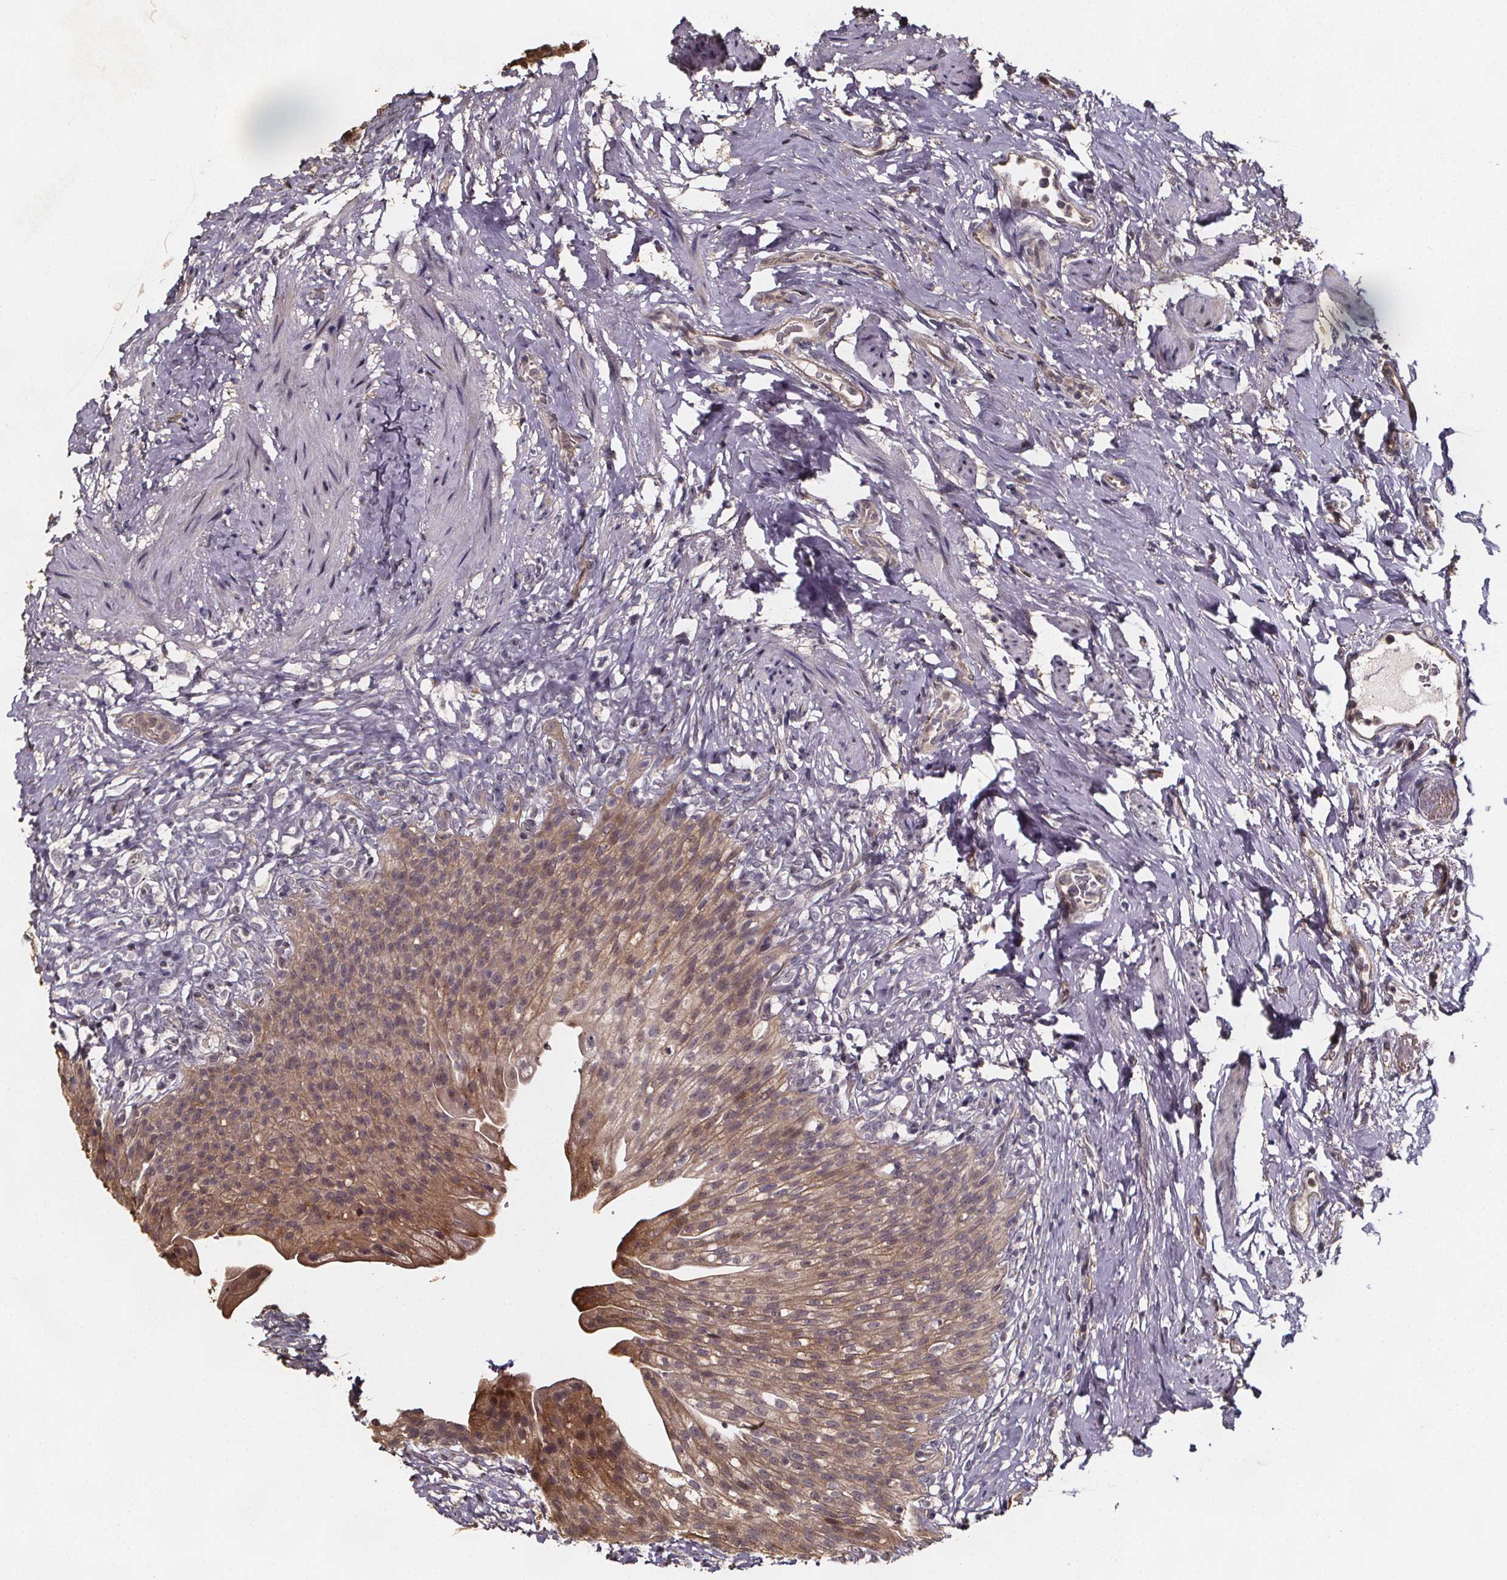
{"staining": {"intensity": "strong", "quantity": ">75%", "location": "cytoplasmic/membranous"}, "tissue": "urinary bladder", "cell_type": "Urothelial cells", "image_type": "normal", "snomed": [{"axis": "morphology", "description": "Normal tissue, NOS"}, {"axis": "topography", "description": "Urinary bladder"}, {"axis": "topography", "description": "Prostate"}], "caption": "A histopathology image showing strong cytoplasmic/membranous expression in about >75% of urothelial cells in normal urinary bladder, as visualized by brown immunohistochemical staining.", "gene": "ZNF879", "patient": {"sex": "male", "age": 76}}